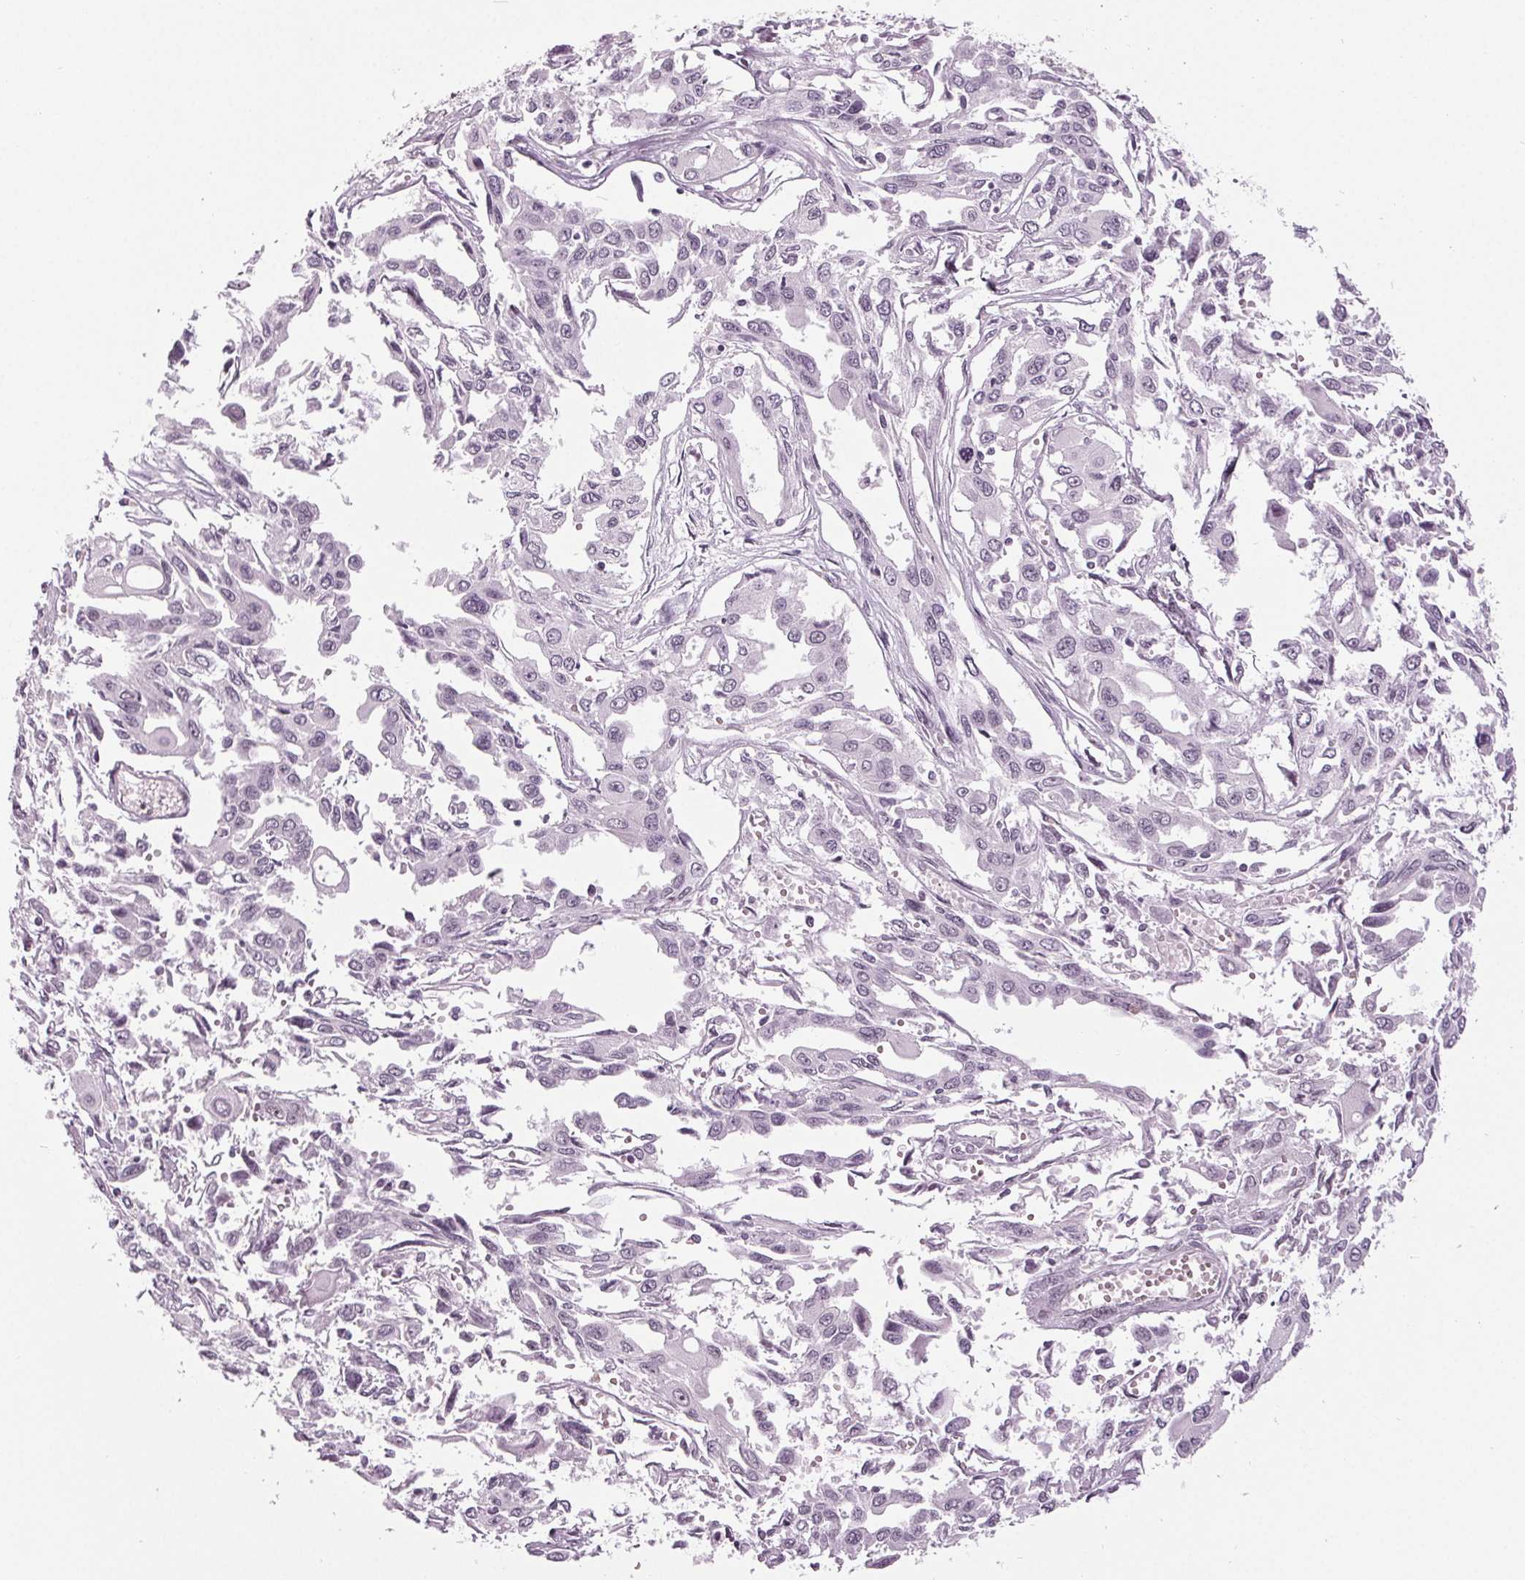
{"staining": {"intensity": "negative", "quantity": "none", "location": "none"}, "tissue": "pancreatic cancer", "cell_type": "Tumor cells", "image_type": "cancer", "snomed": [{"axis": "morphology", "description": "Adenocarcinoma, NOS"}, {"axis": "topography", "description": "Pancreas"}], "caption": "Tumor cells show no significant protein positivity in adenocarcinoma (pancreatic).", "gene": "DDX41", "patient": {"sex": "female", "age": 55}}